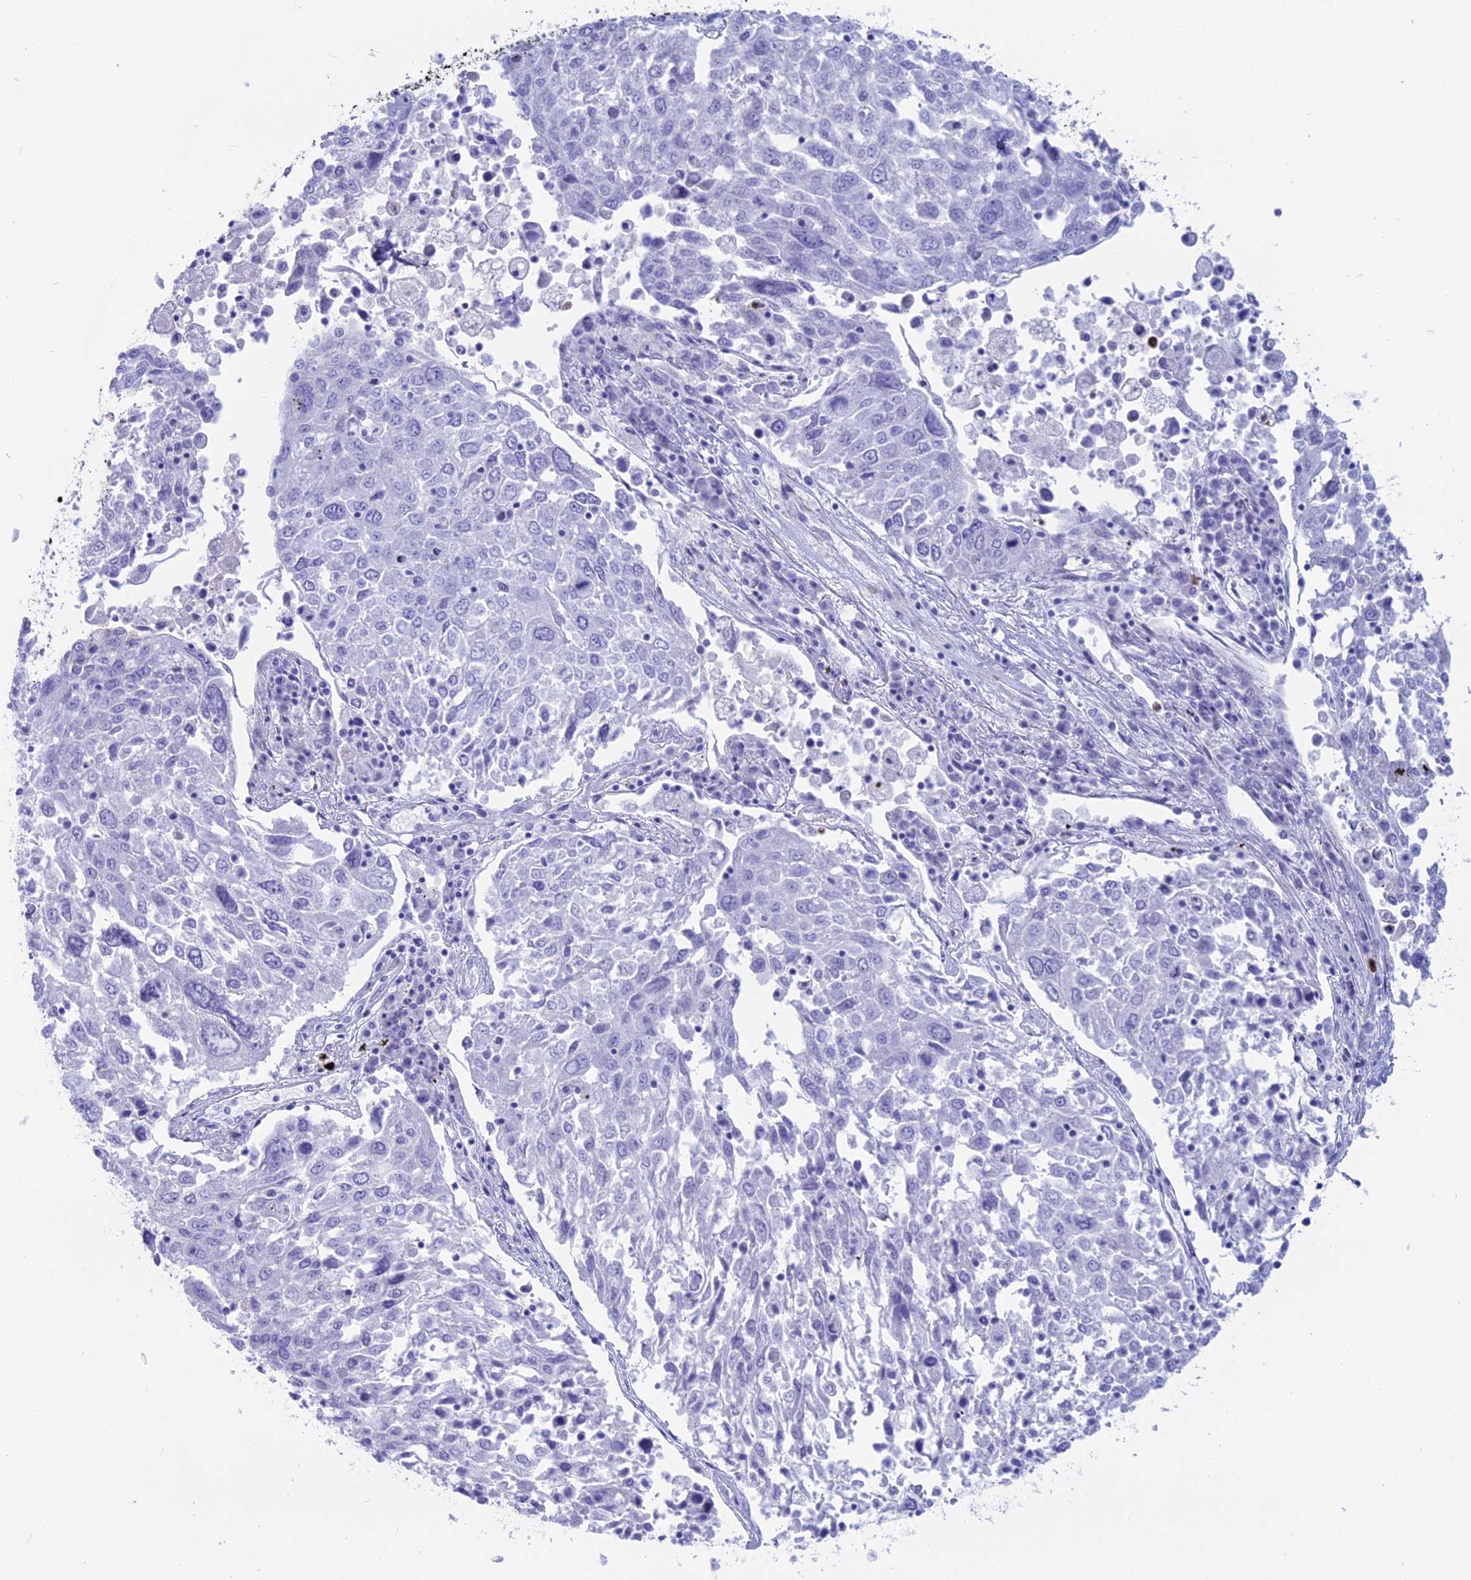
{"staining": {"intensity": "negative", "quantity": "none", "location": "none"}, "tissue": "lung cancer", "cell_type": "Tumor cells", "image_type": "cancer", "snomed": [{"axis": "morphology", "description": "Squamous cell carcinoma, NOS"}, {"axis": "topography", "description": "Lung"}], "caption": "An immunohistochemistry histopathology image of lung squamous cell carcinoma is shown. There is no staining in tumor cells of lung squamous cell carcinoma.", "gene": "OR2AE1", "patient": {"sex": "male", "age": 65}}